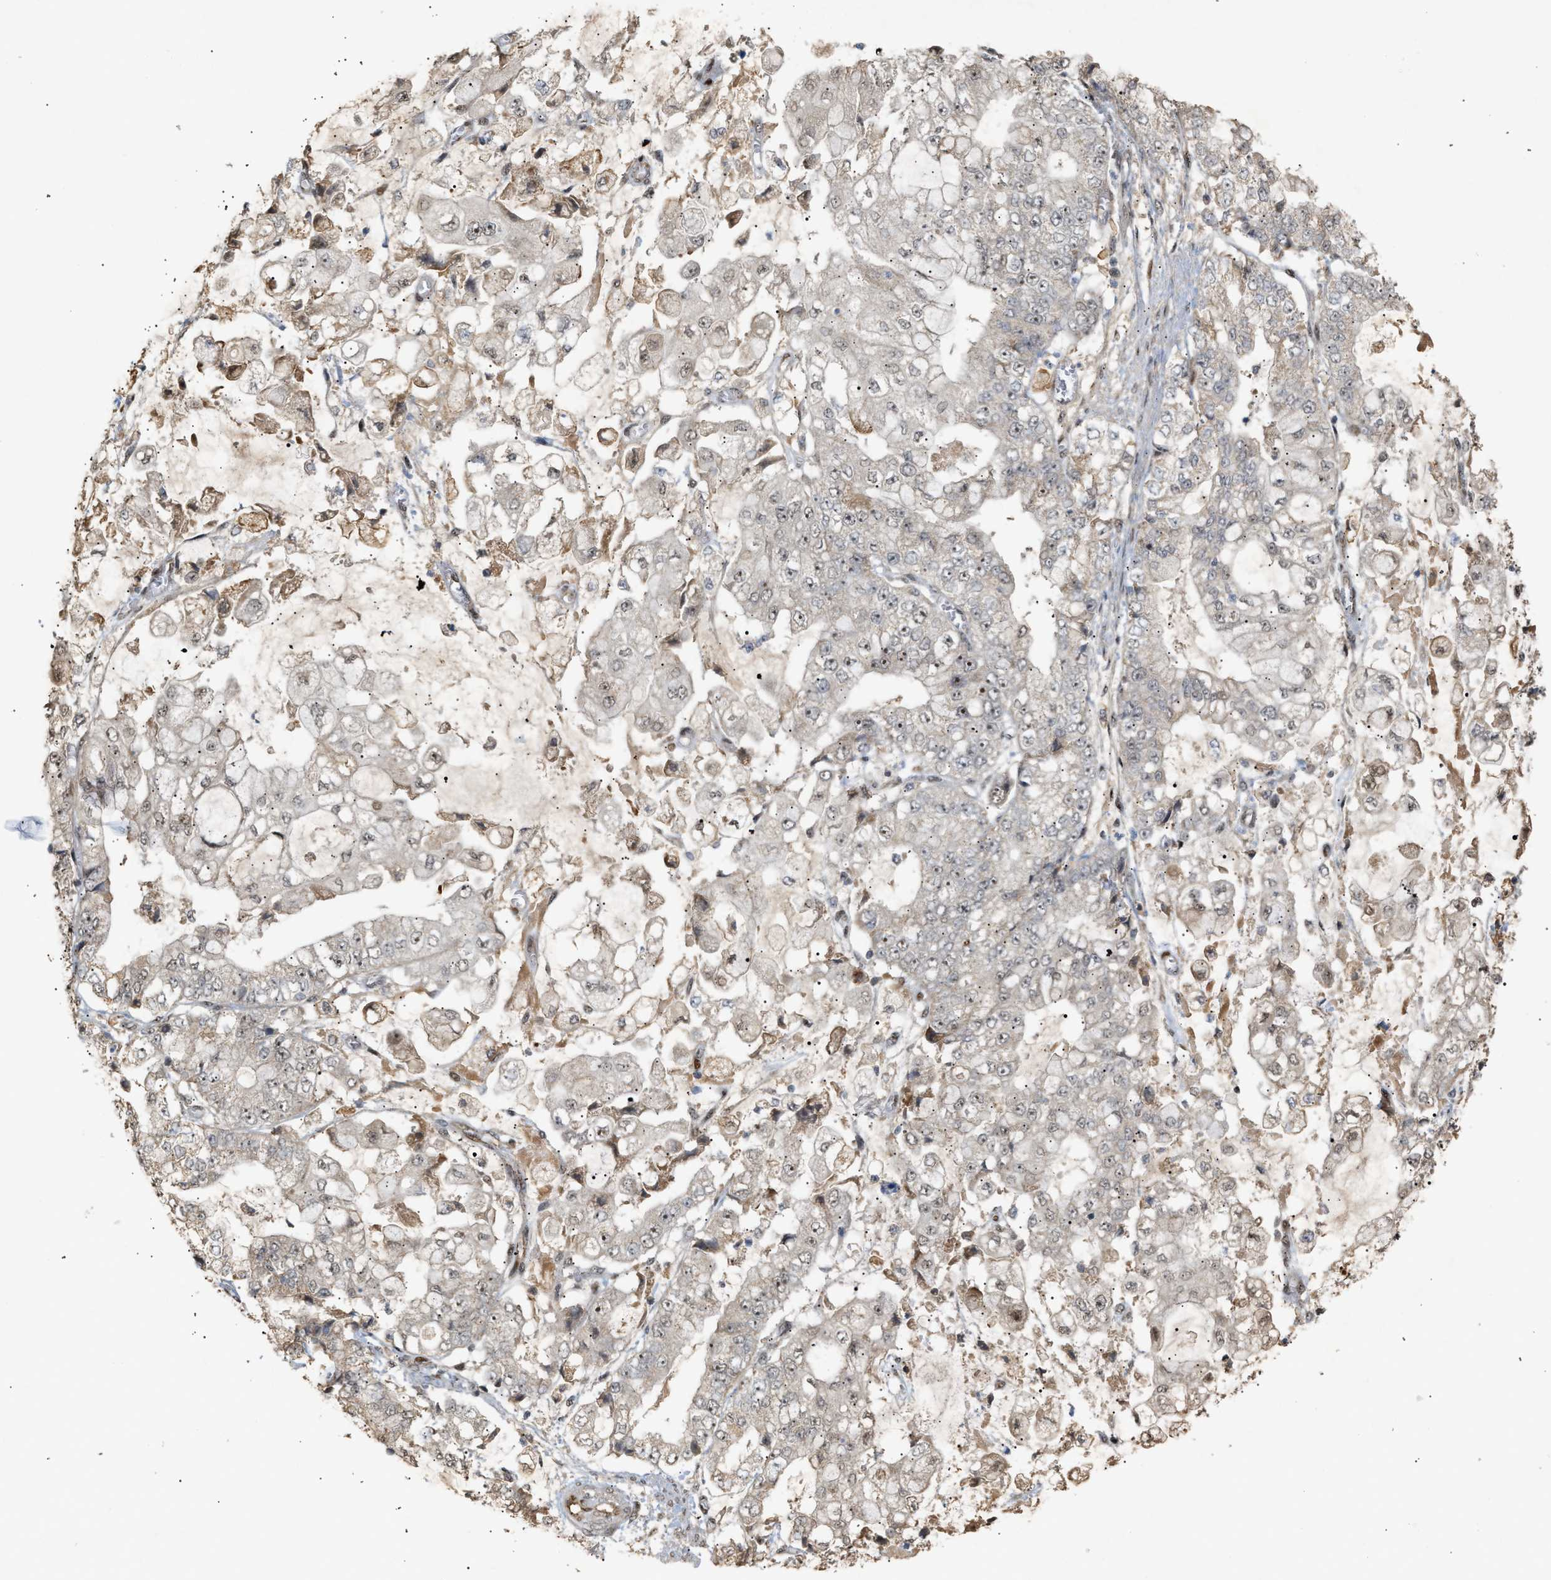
{"staining": {"intensity": "weak", "quantity": "25%-75%", "location": "nuclear"}, "tissue": "stomach cancer", "cell_type": "Tumor cells", "image_type": "cancer", "snomed": [{"axis": "morphology", "description": "Adenocarcinoma, NOS"}, {"axis": "topography", "description": "Stomach"}], "caption": "Weak nuclear protein positivity is appreciated in about 25%-75% of tumor cells in adenocarcinoma (stomach).", "gene": "ZFAND5", "patient": {"sex": "male", "age": 76}}